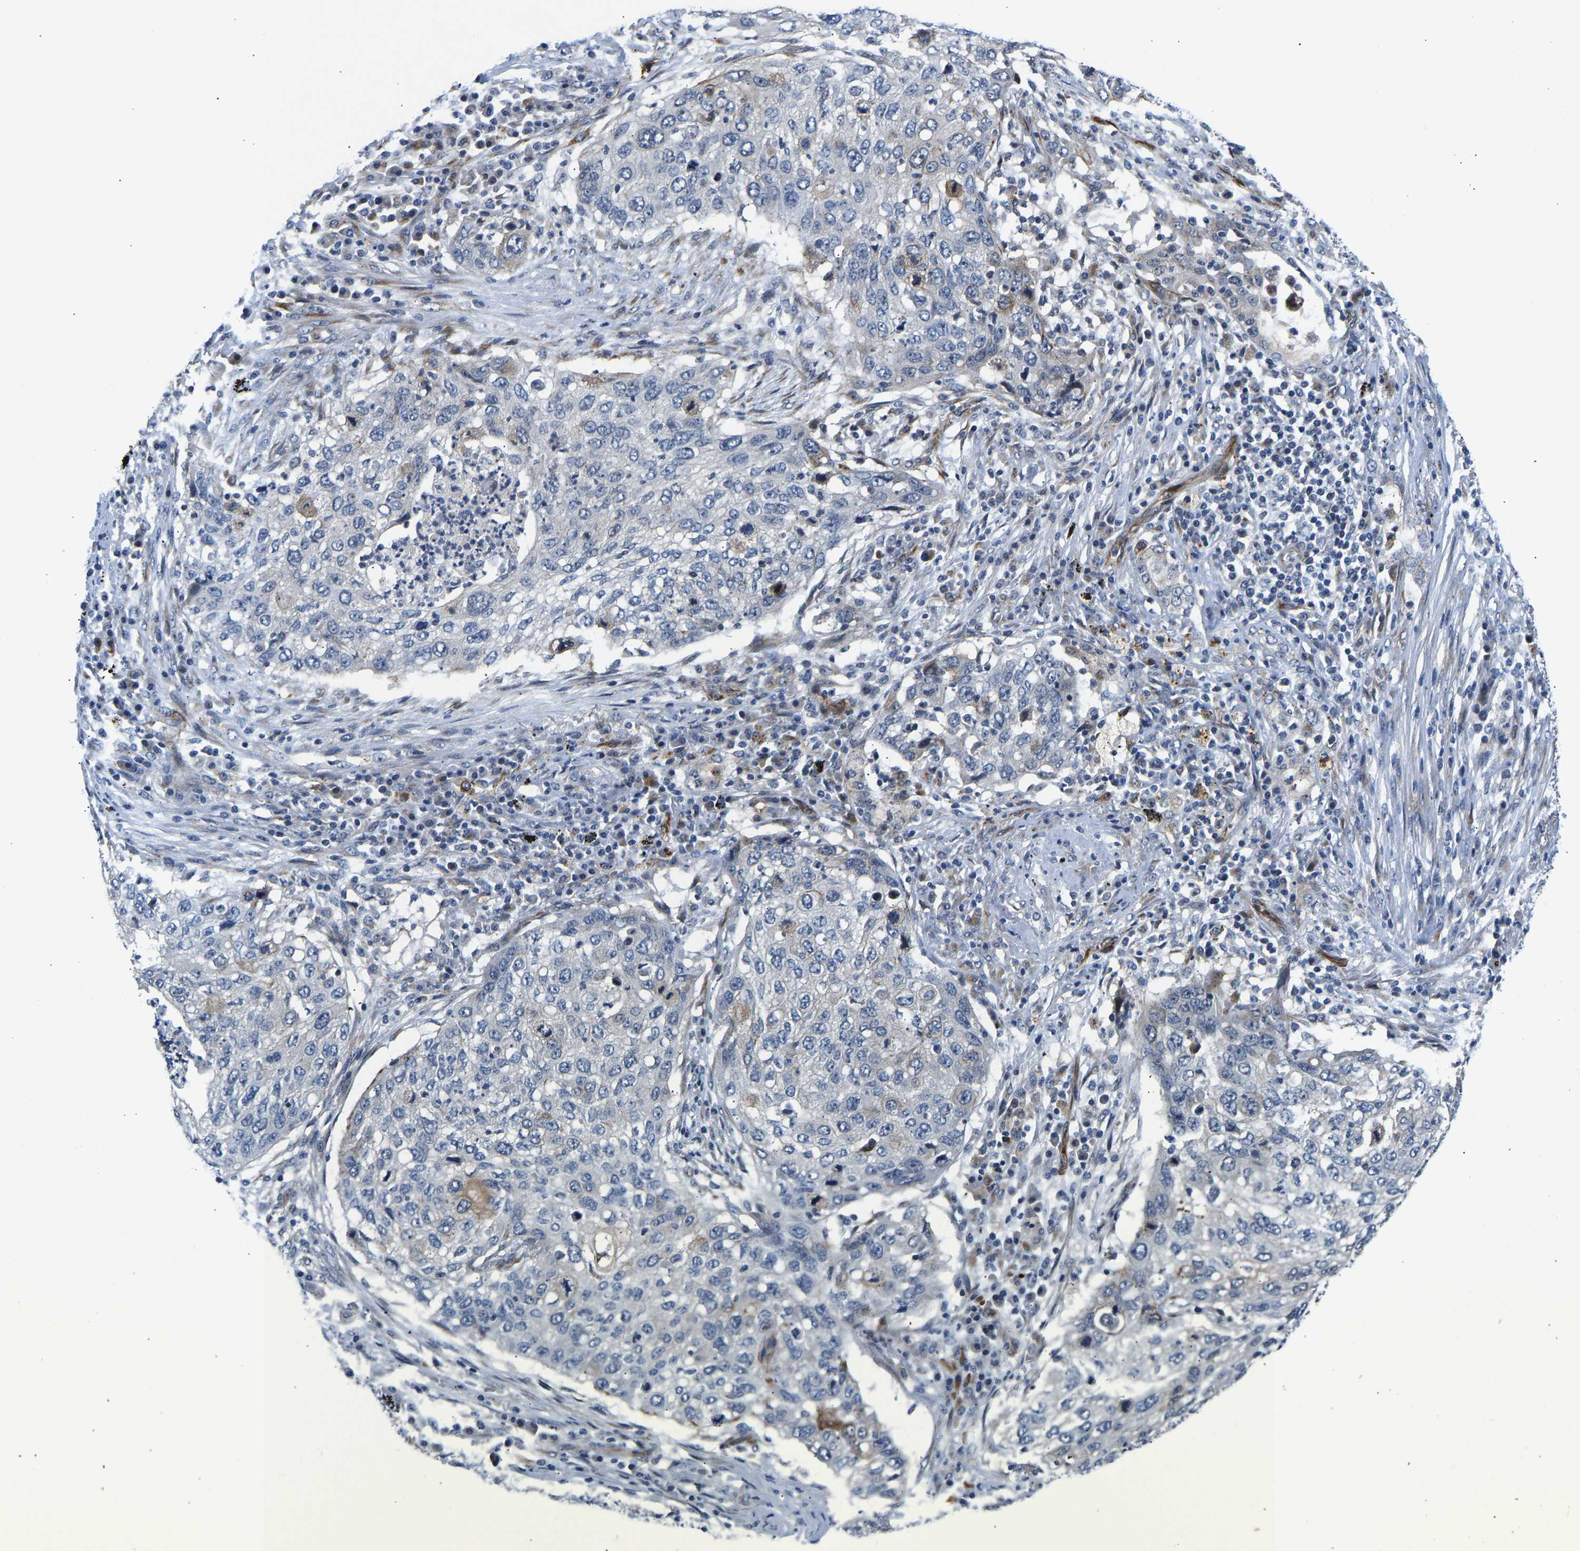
{"staining": {"intensity": "negative", "quantity": "none", "location": "none"}, "tissue": "lung cancer", "cell_type": "Tumor cells", "image_type": "cancer", "snomed": [{"axis": "morphology", "description": "Squamous cell carcinoma, NOS"}, {"axis": "topography", "description": "Lung"}], "caption": "Tumor cells are negative for protein expression in human squamous cell carcinoma (lung).", "gene": "RESF1", "patient": {"sex": "female", "age": 63}}